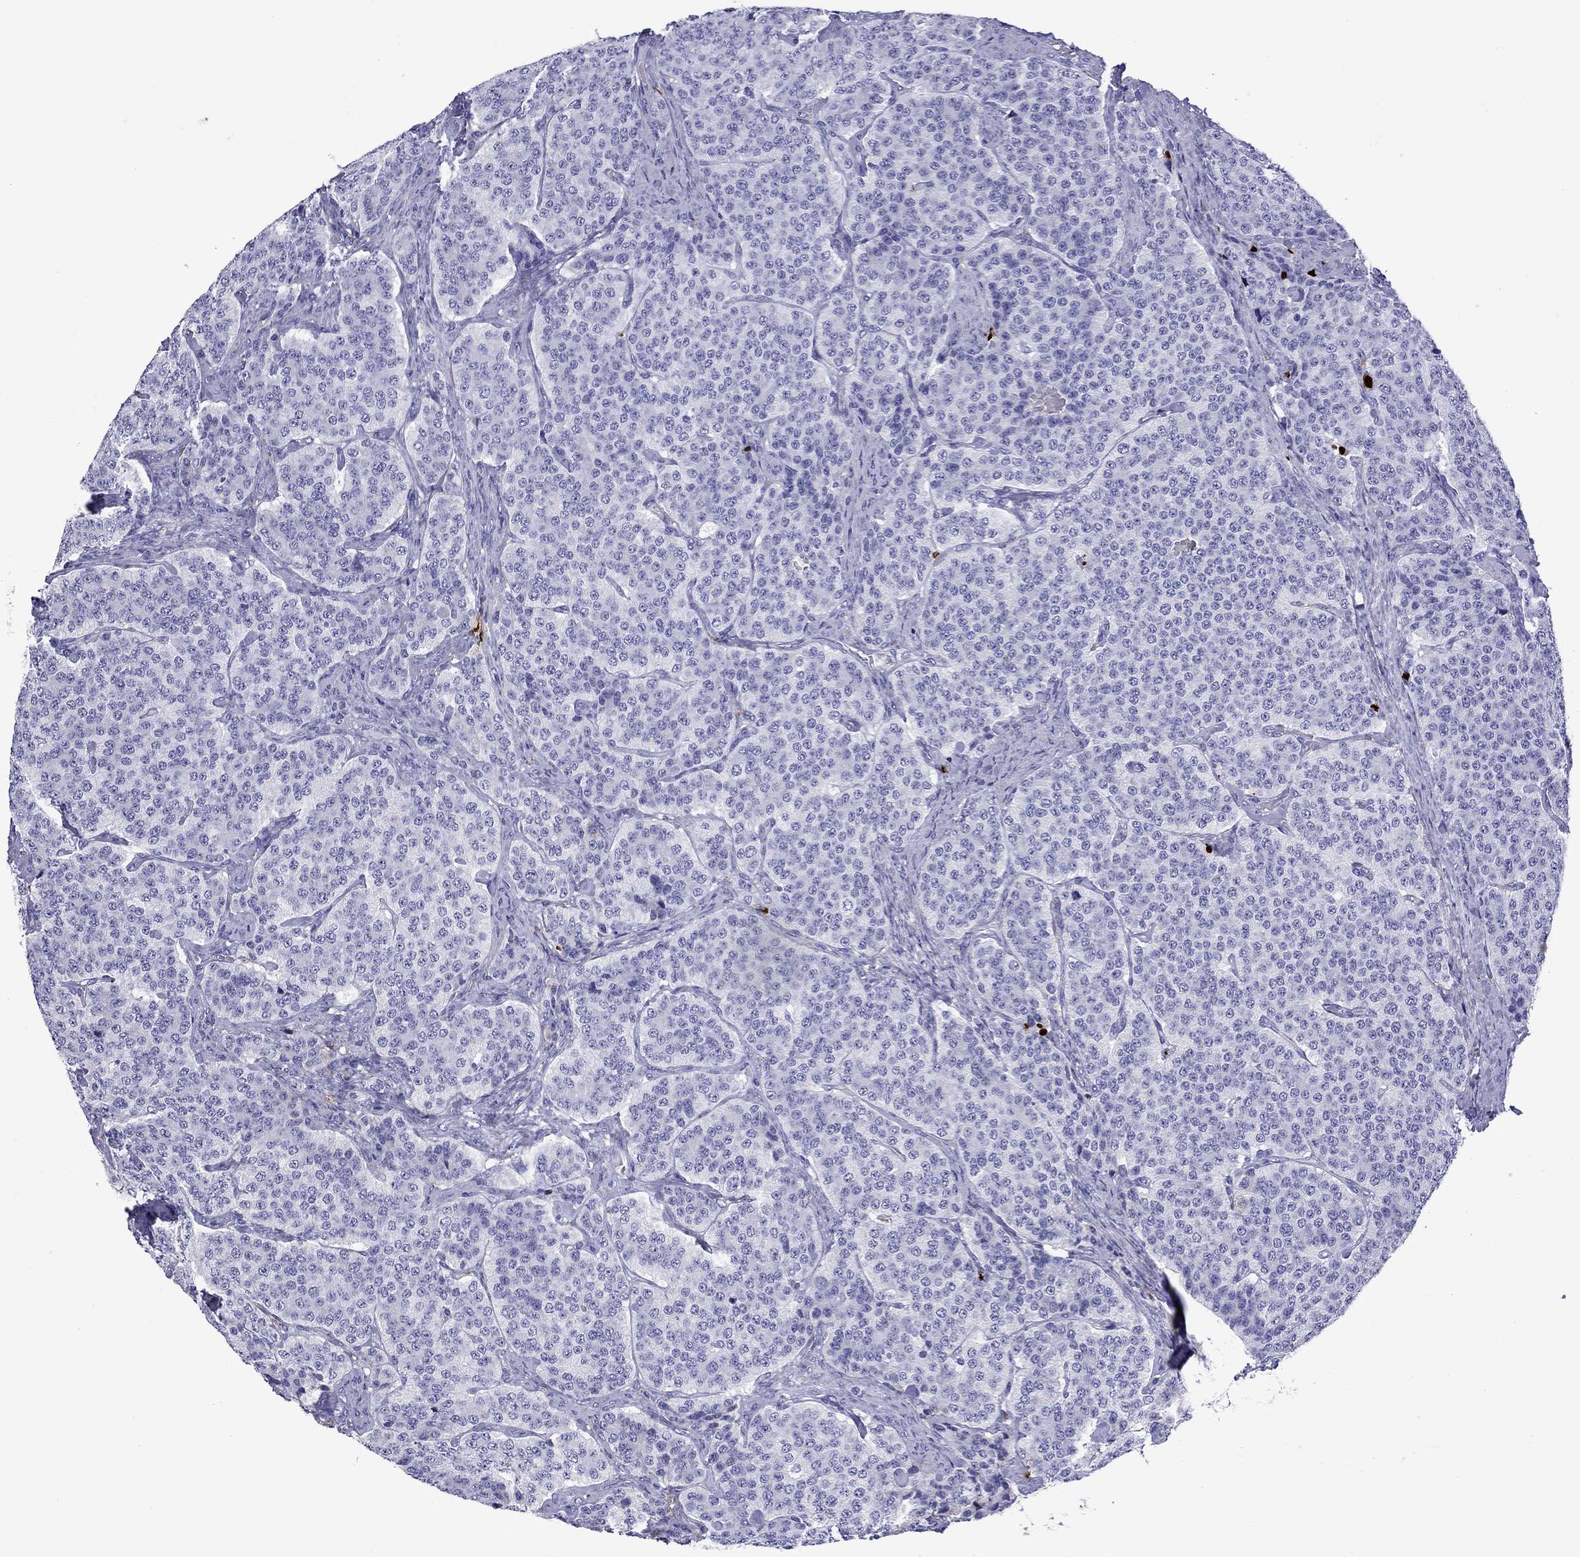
{"staining": {"intensity": "negative", "quantity": "none", "location": "none"}, "tissue": "carcinoid", "cell_type": "Tumor cells", "image_type": "cancer", "snomed": [{"axis": "morphology", "description": "Carcinoid, malignant, NOS"}, {"axis": "topography", "description": "Small intestine"}], "caption": "DAB immunohistochemical staining of human carcinoid (malignant) exhibits no significant positivity in tumor cells. (DAB (3,3'-diaminobenzidine) immunohistochemistry (IHC) visualized using brightfield microscopy, high magnification).", "gene": "SERPINA3", "patient": {"sex": "female", "age": 58}}